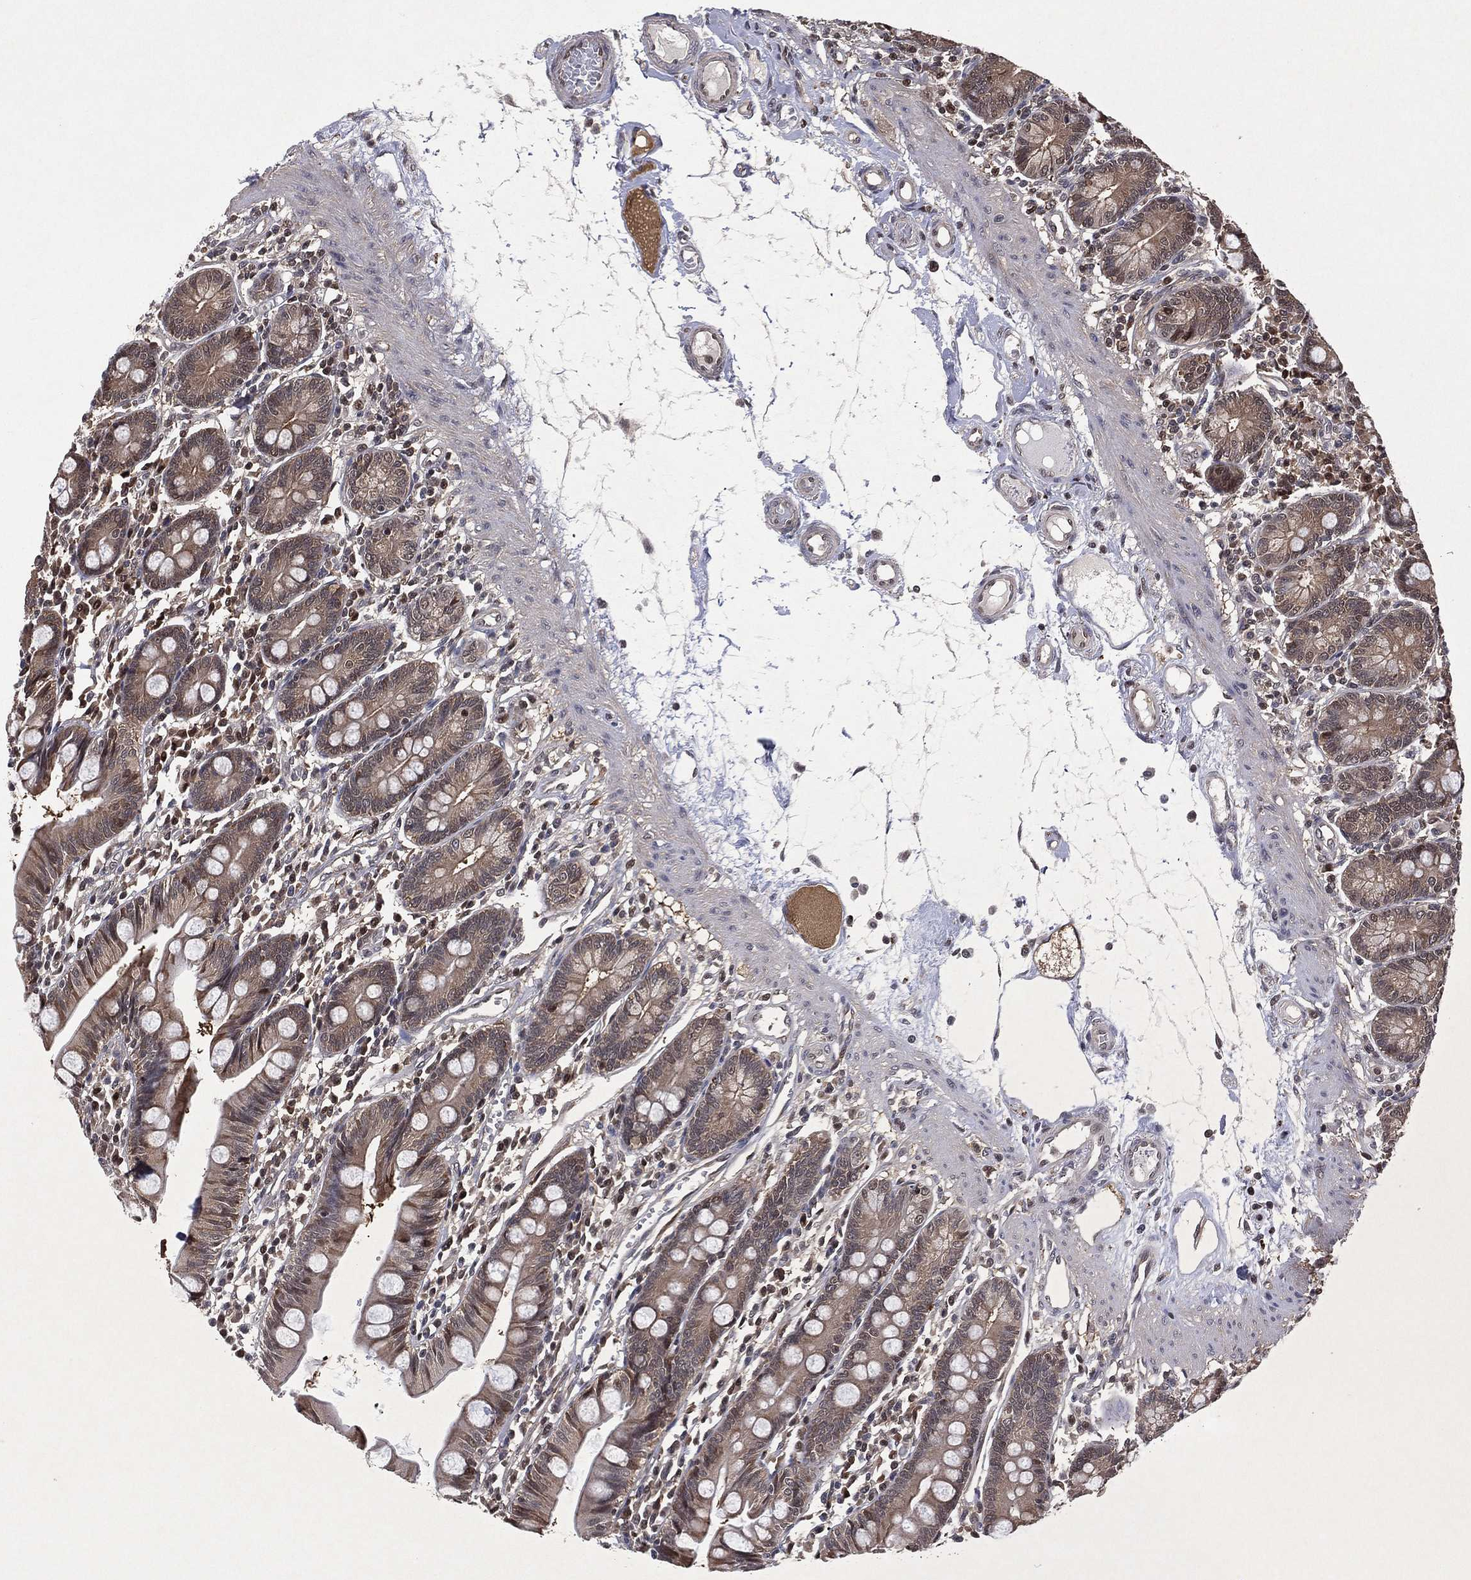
{"staining": {"intensity": "moderate", "quantity": "<25%", "location": "cytoplasmic/membranous"}, "tissue": "small intestine", "cell_type": "Glandular cells", "image_type": "normal", "snomed": [{"axis": "morphology", "description": "Normal tissue, NOS"}, {"axis": "topography", "description": "Small intestine"}], "caption": "Protein staining of normal small intestine exhibits moderate cytoplasmic/membranous positivity in approximately <25% of glandular cells. (IHC, brightfield microscopy, high magnification).", "gene": "ICOSLG", "patient": {"sex": "male", "age": 88}}